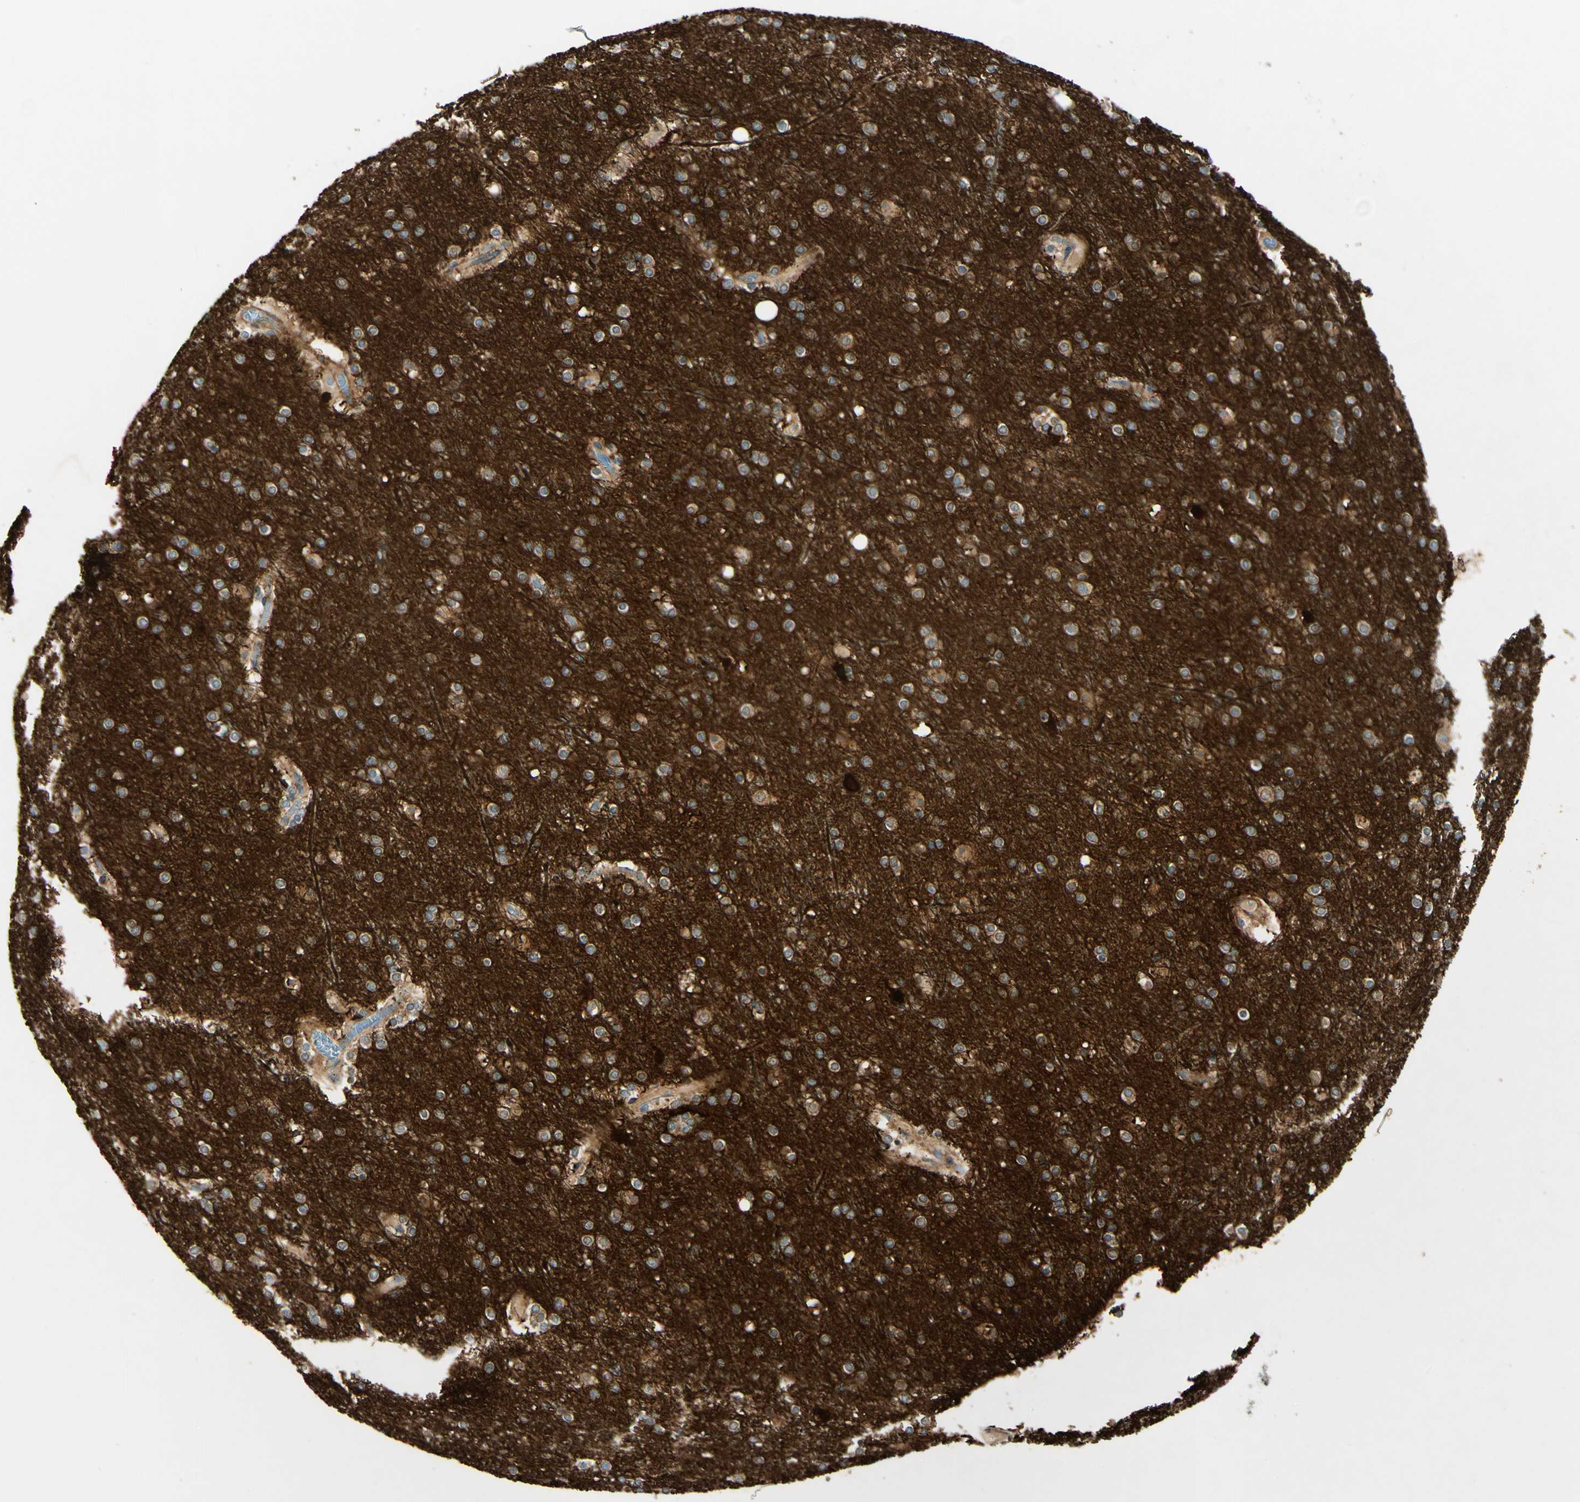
{"staining": {"intensity": "negative", "quantity": "none", "location": "none"}, "tissue": "cerebral cortex", "cell_type": "Endothelial cells", "image_type": "normal", "snomed": [{"axis": "morphology", "description": "Normal tissue, NOS"}, {"axis": "topography", "description": "Cerebral cortex"}], "caption": "Cerebral cortex was stained to show a protein in brown. There is no significant staining in endothelial cells.", "gene": "AMPH", "patient": {"sex": "female", "age": 54}}